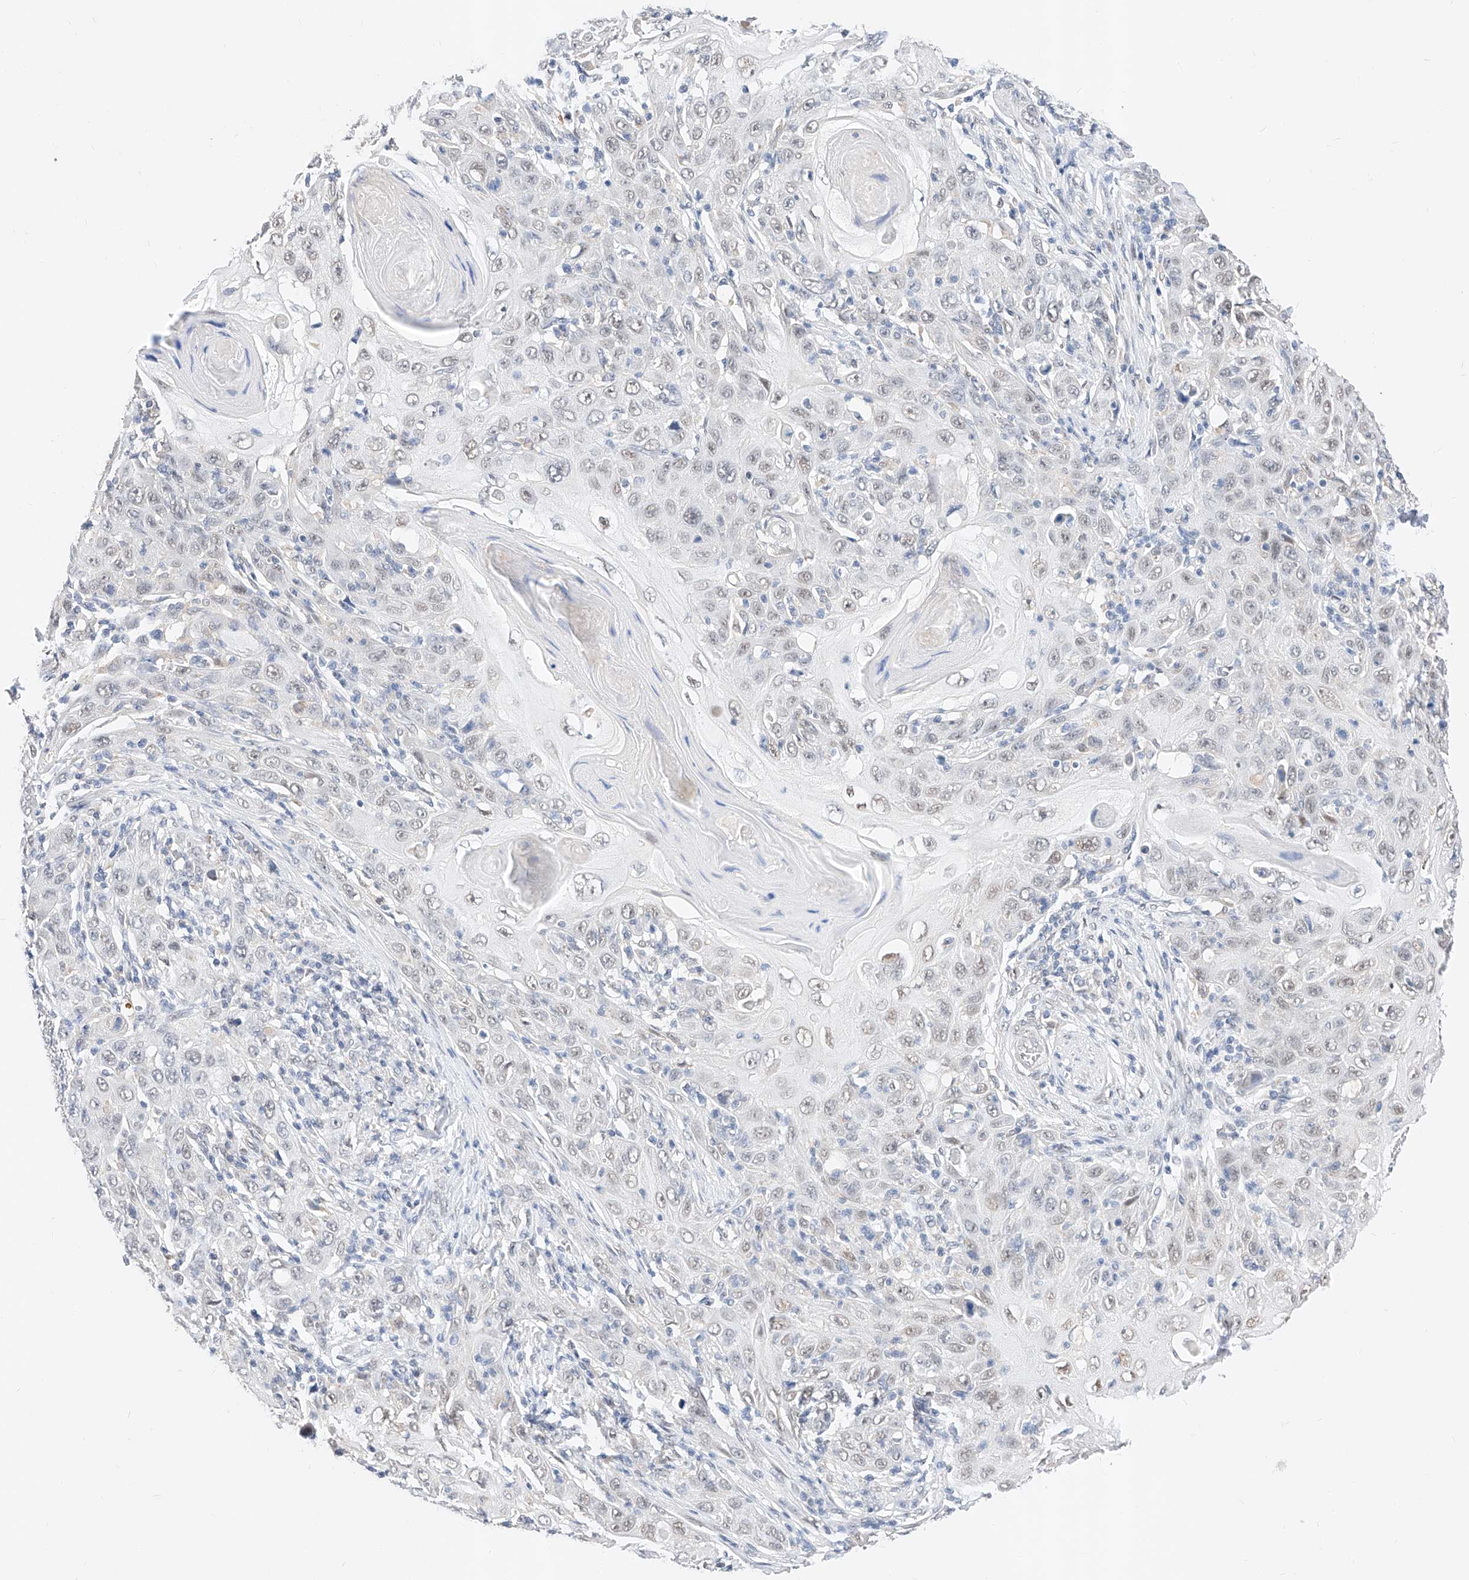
{"staining": {"intensity": "weak", "quantity": "25%-75%", "location": "nuclear"}, "tissue": "skin cancer", "cell_type": "Tumor cells", "image_type": "cancer", "snomed": [{"axis": "morphology", "description": "Squamous cell carcinoma, NOS"}, {"axis": "topography", "description": "Skin"}], "caption": "About 25%-75% of tumor cells in human skin cancer (squamous cell carcinoma) exhibit weak nuclear protein positivity as visualized by brown immunohistochemical staining.", "gene": "KCNJ1", "patient": {"sex": "female", "age": 88}}